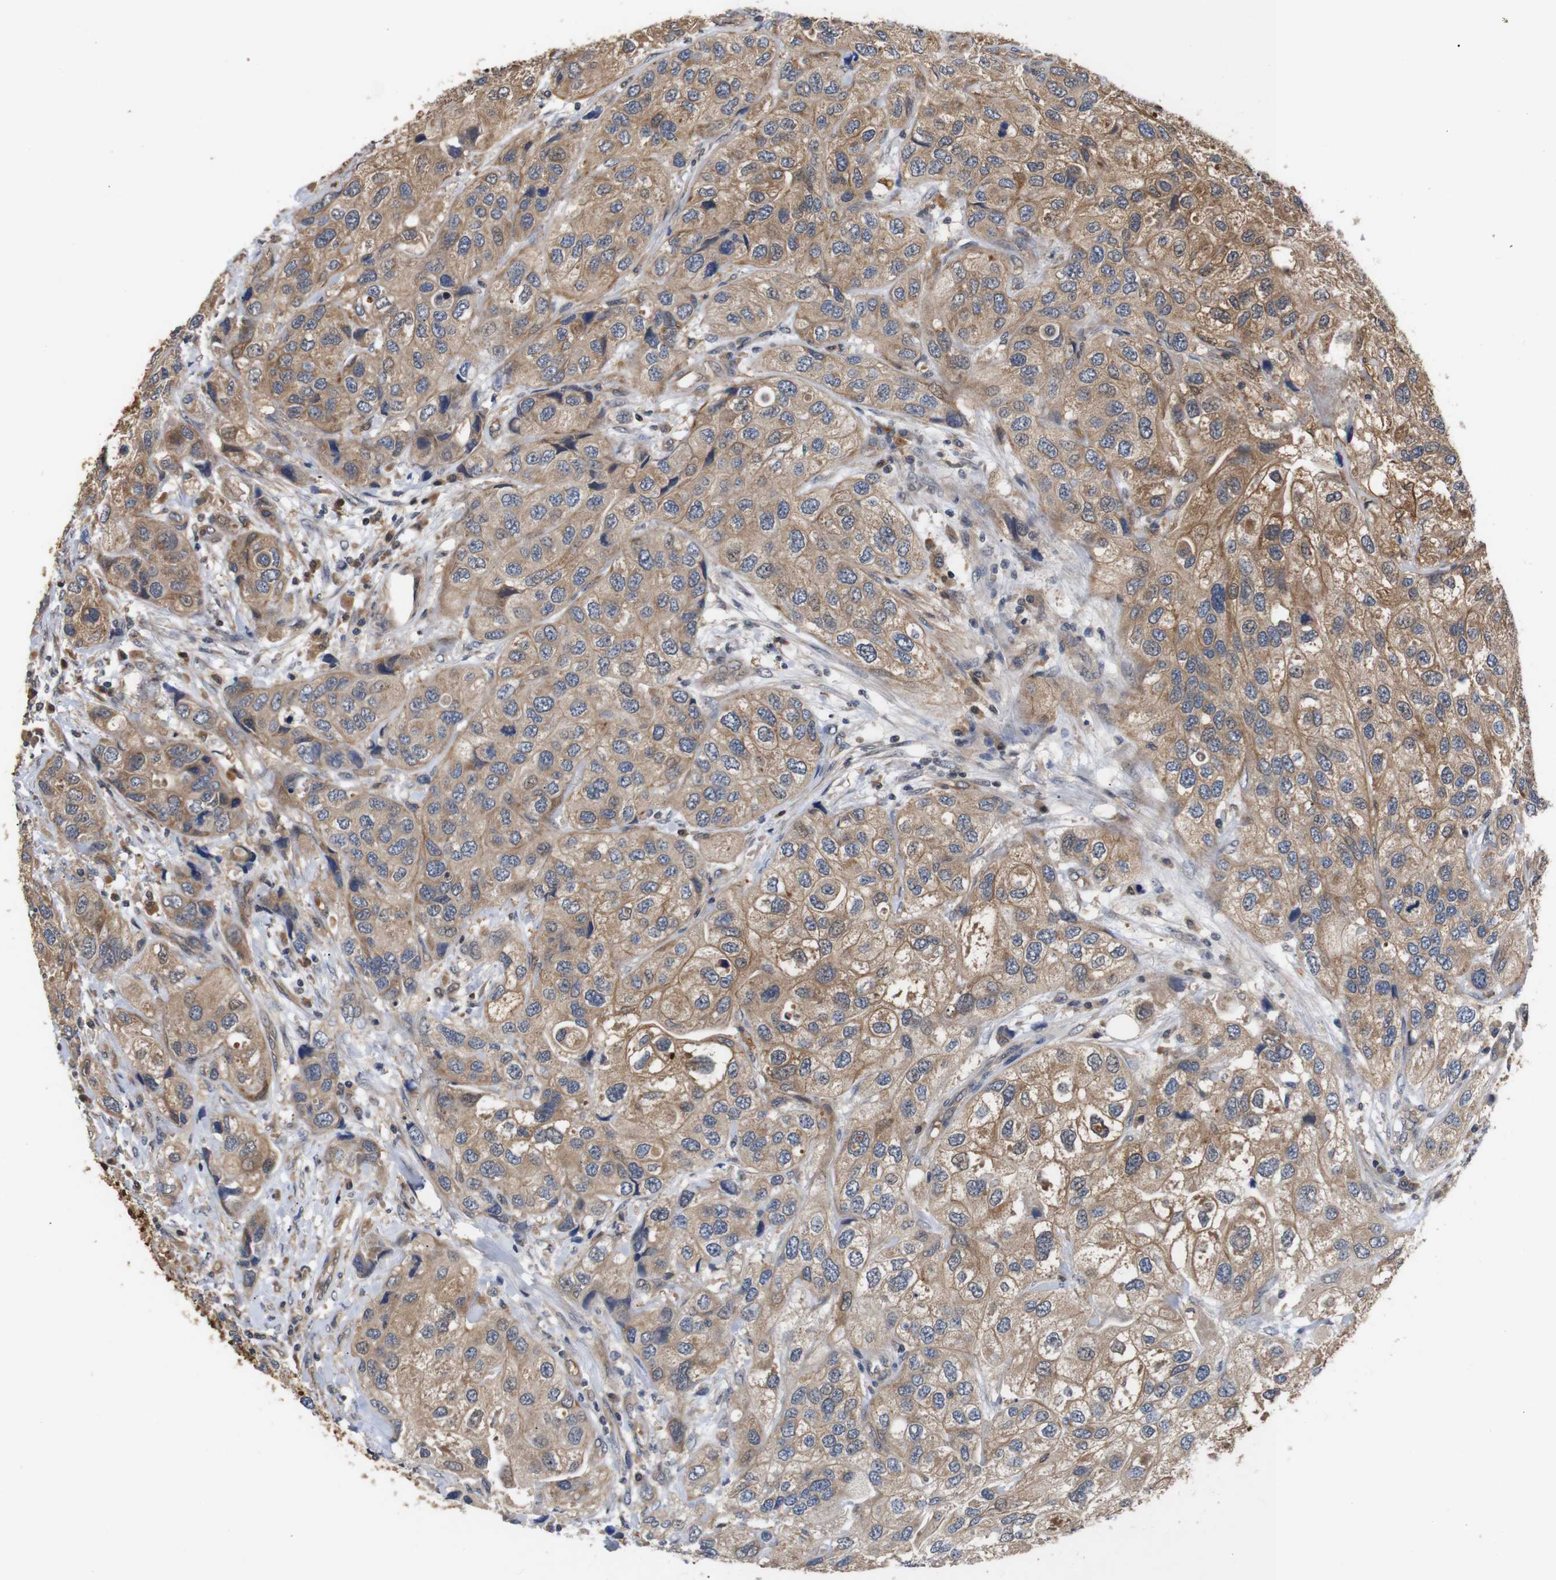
{"staining": {"intensity": "moderate", "quantity": ">75%", "location": "cytoplasmic/membranous"}, "tissue": "urothelial cancer", "cell_type": "Tumor cells", "image_type": "cancer", "snomed": [{"axis": "morphology", "description": "Urothelial carcinoma, High grade"}, {"axis": "topography", "description": "Urinary bladder"}], "caption": "A medium amount of moderate cytoplasmic/membranous expression is identified in about >75% of tumor cells in urothelial cancer tissue.", "gene": "DDR1", "patient": {"sex": "female", "age": 64}}